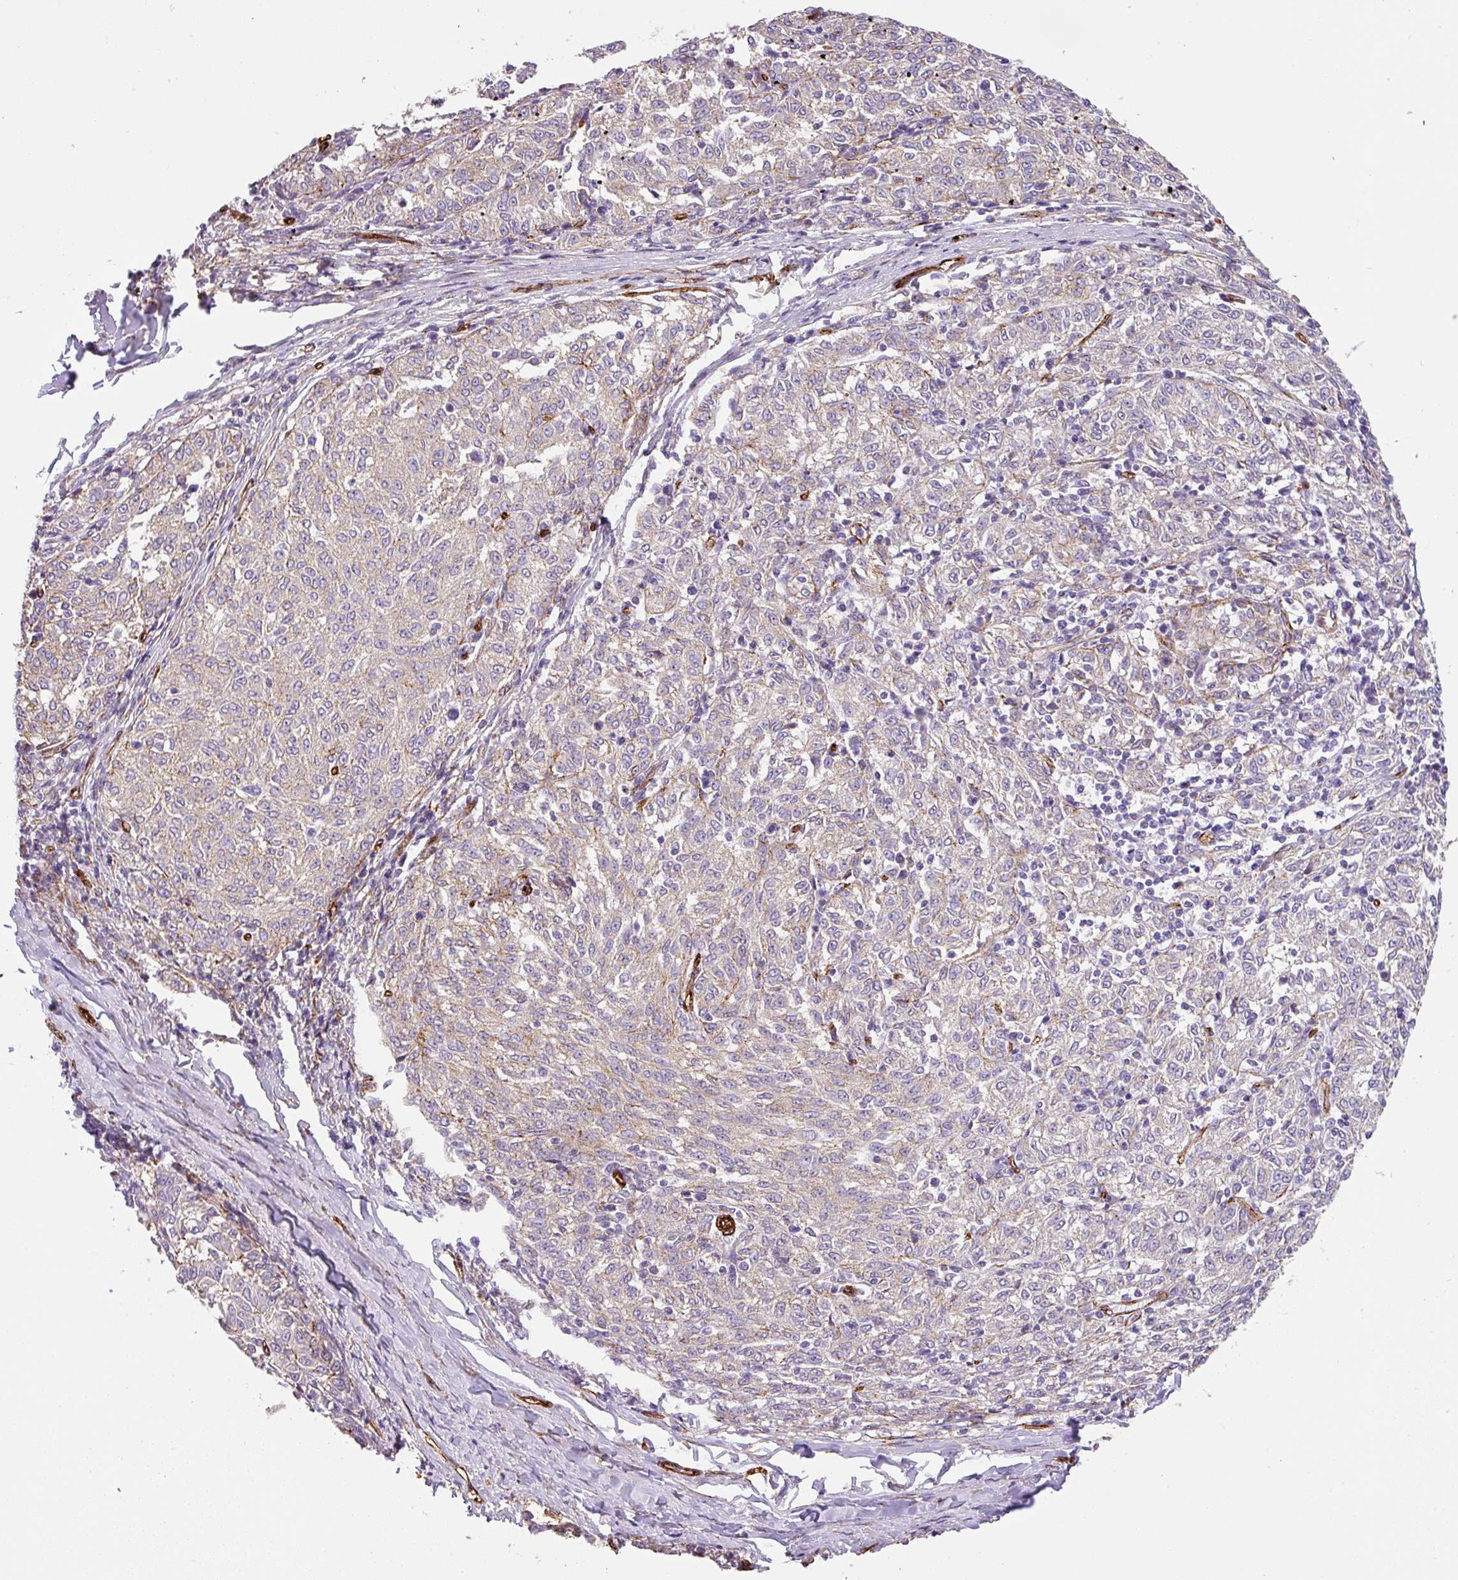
{"staining": {"intensity": "negative", "quantity": "none", "location": "none"}, "tissue": "melanoma", "cell_type": "Tumor cells", "image_type": "cancer", "snomed": [{"axis": "morphology", "description": "Malignant melanoma, NOS"}, {"axis": "topography", "description": "Skin"}], "caption": "Image shows no protein positivity in tumor cells of malignant melanoma tissue.", "gene": "SLC25A17", "patient": {"sex": "female", "age": 72}}